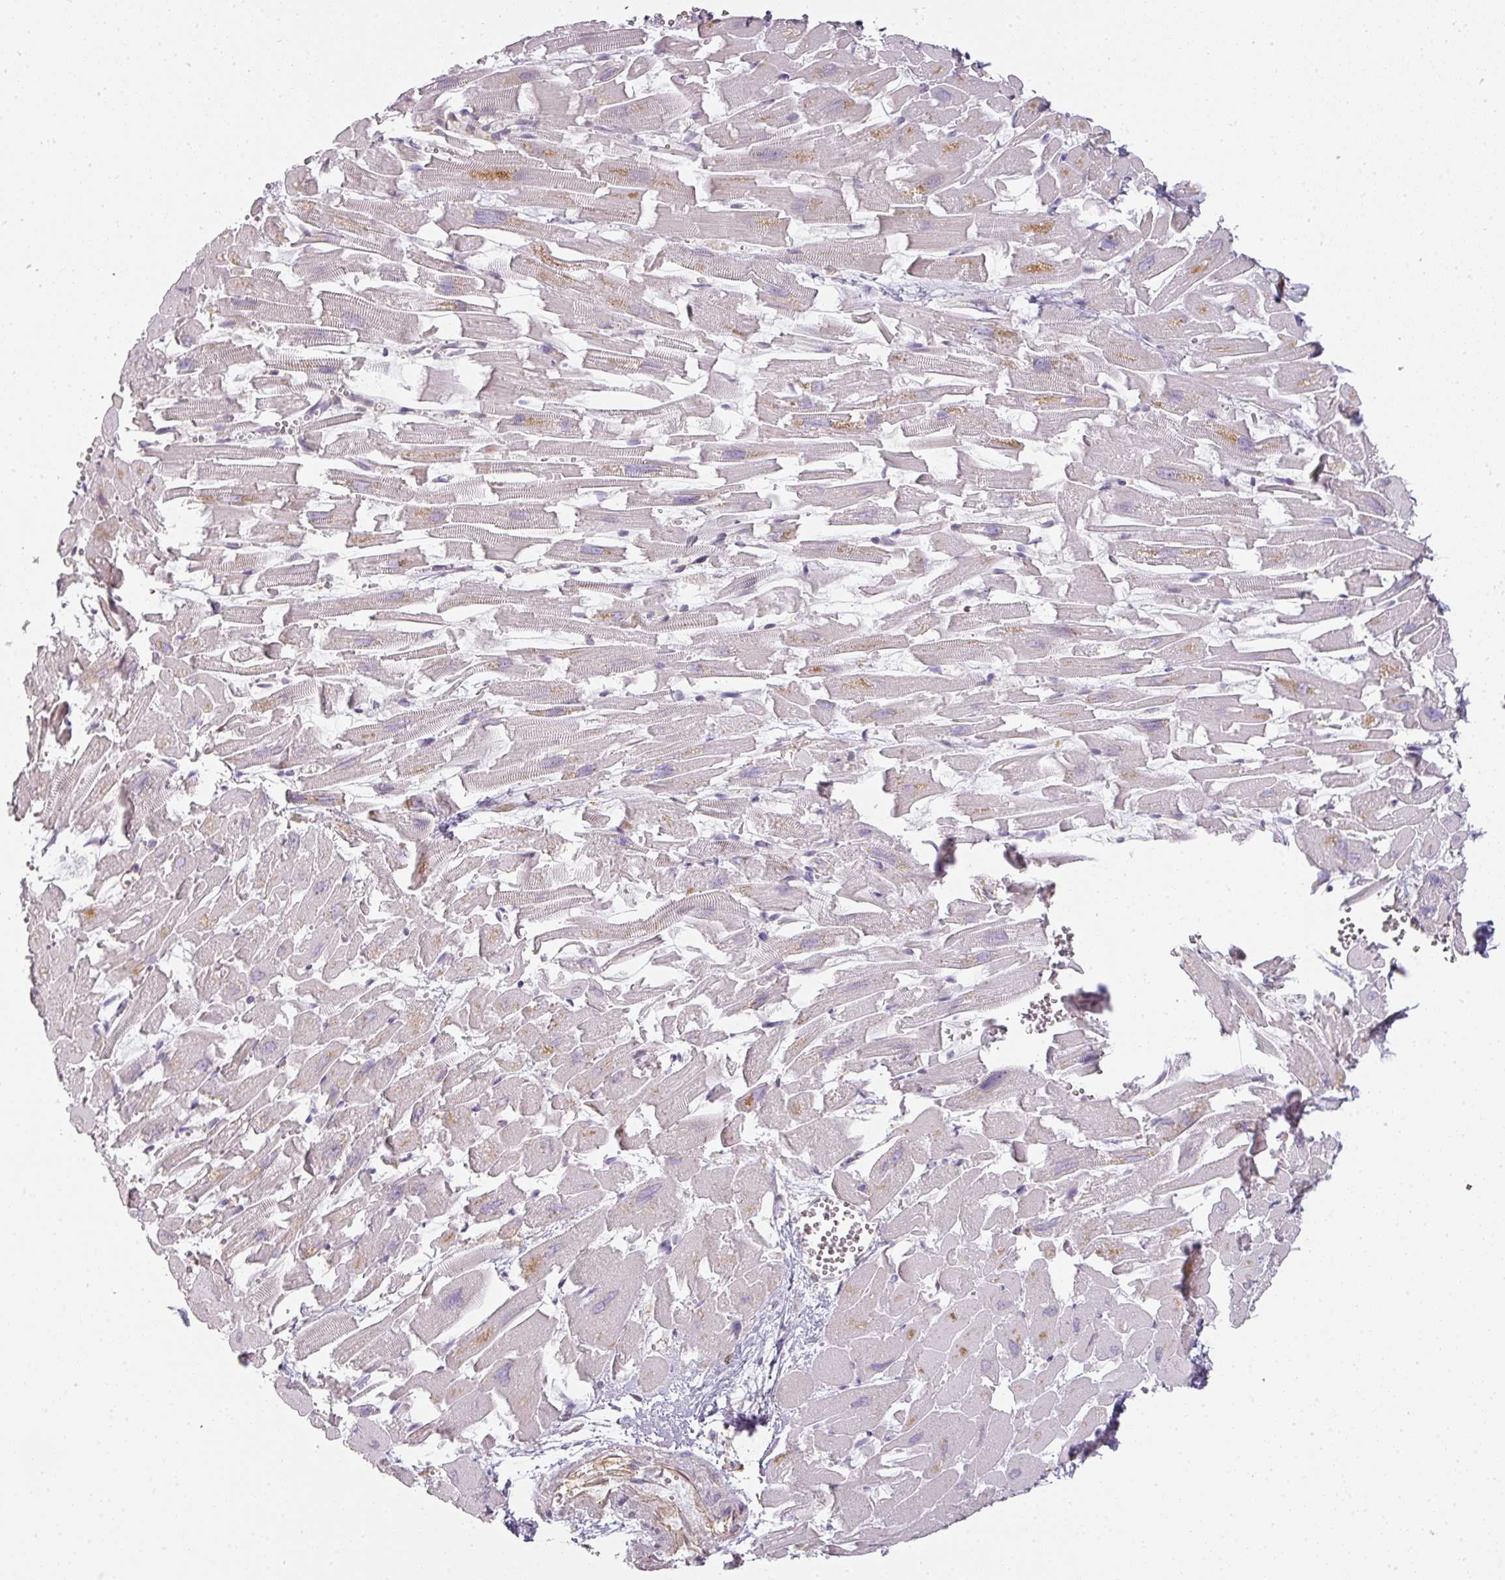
{"staining": {"intensity": "moderate", "quantity": "<25%", "location": "cytoplasmic/membranous"}, "tissue": "heart muscle", "cell_type": "Cardiomyocytes", "image_type": "normal", "snomed": [{"axis": "morphology", "description": "Normal tissue, NOS"}, {"axis": "topography", "description": "Heart"}], "caption": "The photomicrograph reveals immunohistochemical staining of benign heart muscle. There is moderate cytoplasmic/membranous expression is seen in approximately <25% of cardiomyocytes. (IHC, brightfield microscopy, high magnification).", "gene": "ATP8B2", "patient": {"sex": "female", "age": 64}}